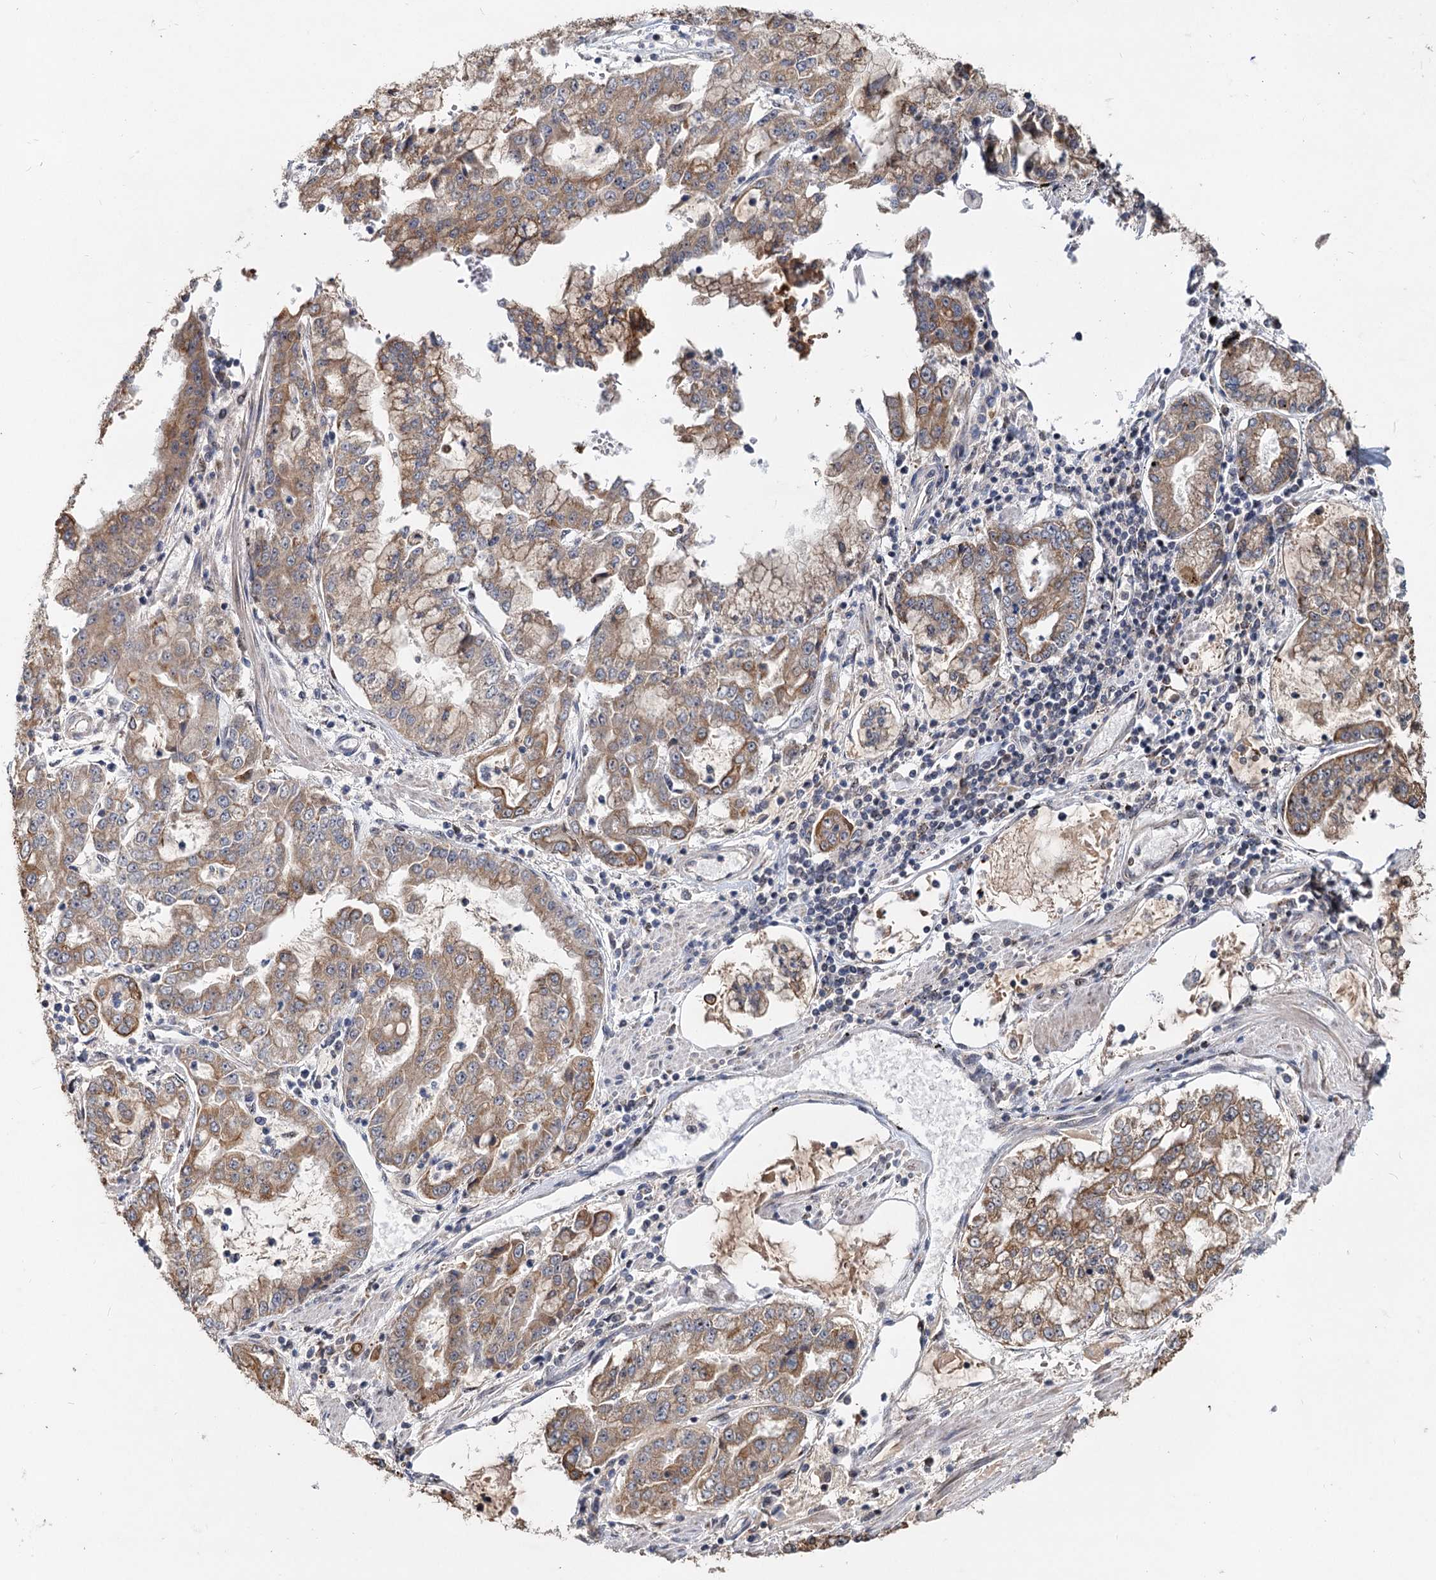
{"staining": {"intensity": "moderate", "quantity": ">75%", "location": "cytoplasmic/membranous"}, "tissue": "stomach cancer", "cell_type": "Tumor cells", "image_type": "cancer", "snomed": [{"axis": "morphology", "description": "Adenocarcinoma, NOS"}, {"axis": "topography", "description": "Stomach"}], "caption": "The photomicrograph displays staining of stomach adenocarcinoma, revealing moderate cytoplasmic/membranous protein positivity (brown color) within tumor cells.", "gene": "RITA1", "patient": {"sex": "male", "age": 76}}